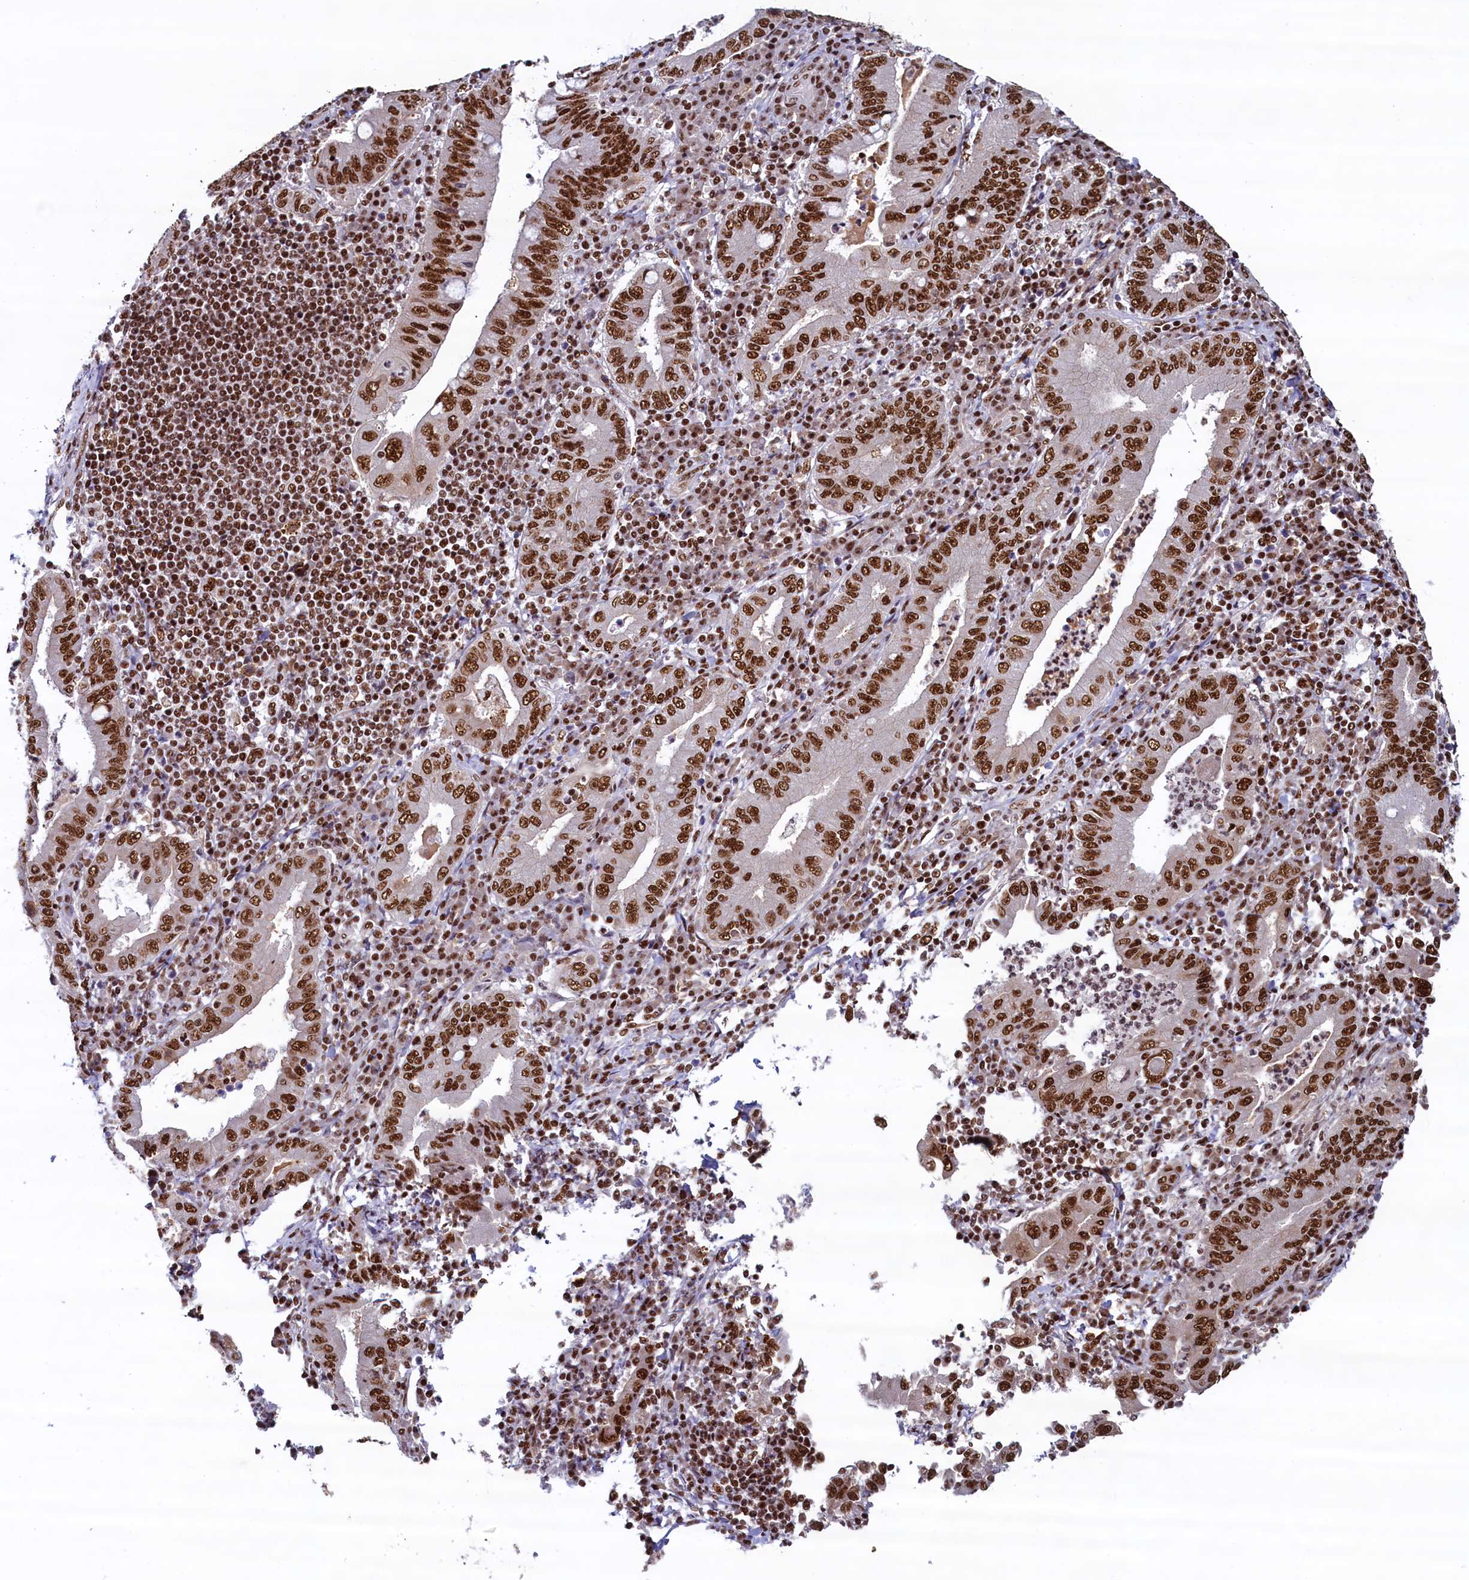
{"staining": {"intensity": "strong", "quantity": ">75%", "location": "nuclear"}, "tissue": "stomach cancer", "cell_type": "Tumor cells", "image_type": "cancer", "snomed": [{"axis": "morphology", "description": "Normal tissue, NOS"}, {"axis": "morphology", "description": "Adenocarcinoma, NOS"}, {"axis": "topography", "description": "Esophagus"}, {"axis": "topography", "description": "Stomach, upper"}, {"axis": "topography", "description": "Peripheral nerve tissue"}], "caption": "This is a histology image of immunohistochemistry (IHC) staining of stomach cancer (adenocarcinoma), which shows strong expression in the nuclear of tumor cells.", "gene": "ZC3H18", "patient": {"sex": "male", "age": 62}}